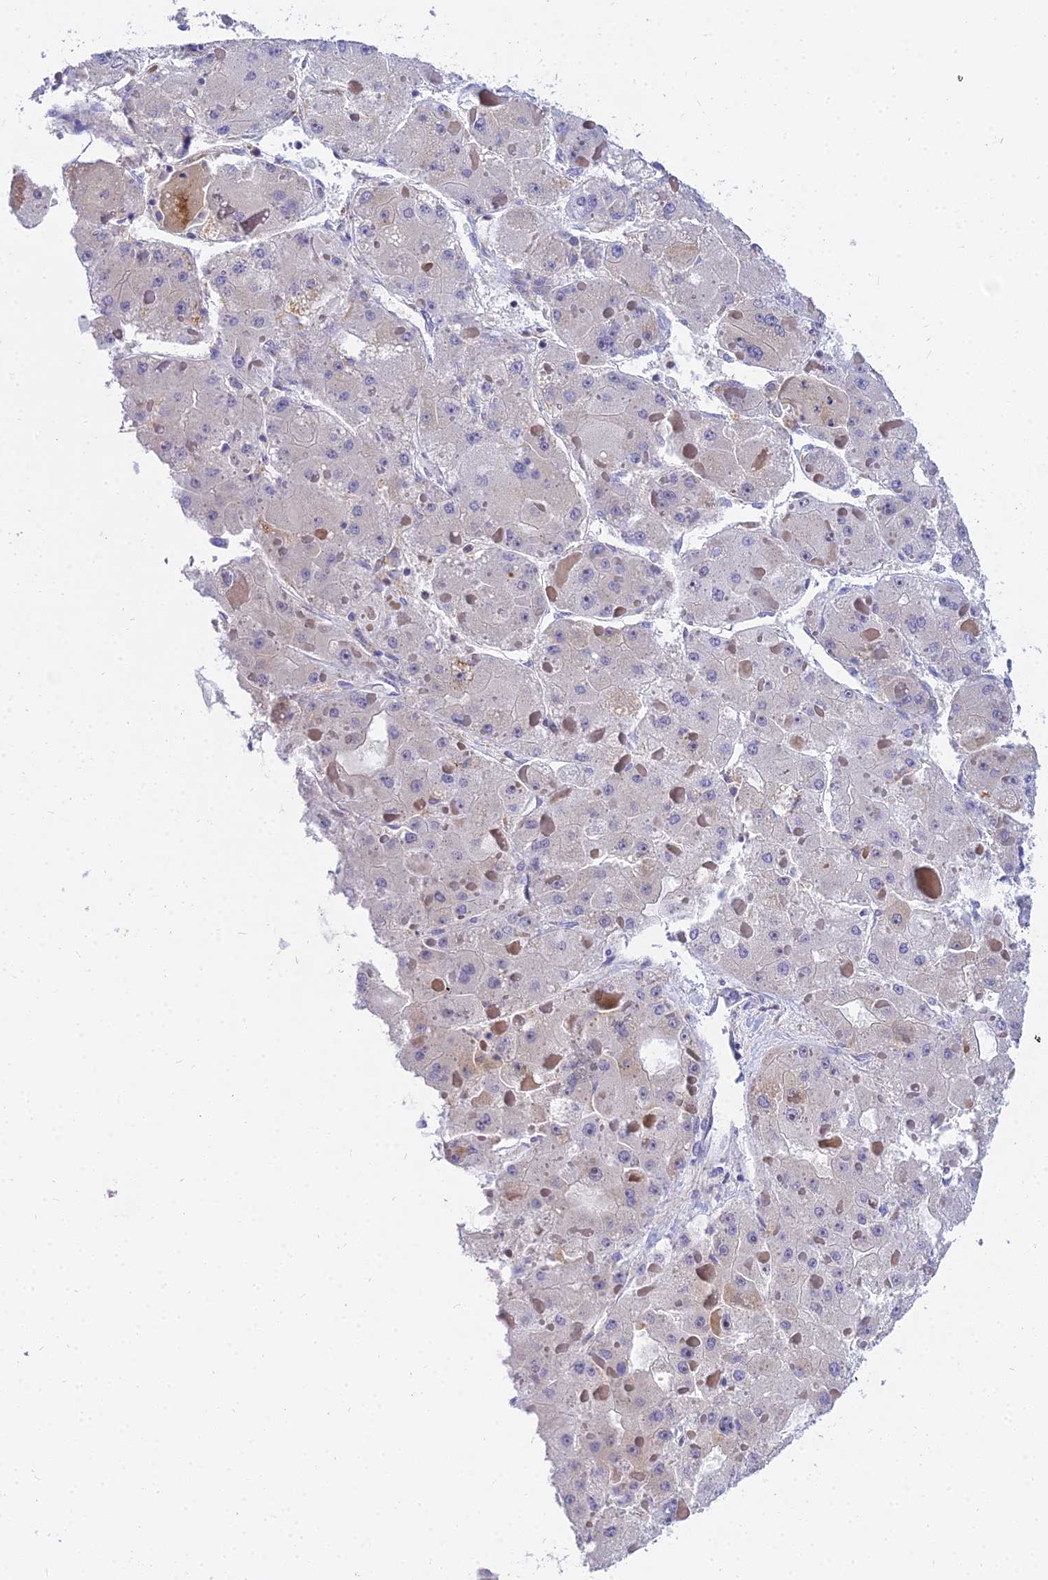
{"staining": {"intensity": "negative", "quantity": "none", "location": "none"}, "tissue": "liver cancer", "cell_type": "Tumor cells", "image_type": "cancer", "snomed": [{"axis": "morphology", "description": "Carcinoma, Hepatocellular, NOS"}, {"axis": "topography", "description": "Liver"}], "caption": "The photomicrograph displays no significant staining in tumor cells of hepatocellular carcinoma (liver).", "gene": "ARL8B", "patient": {"sex": "female", "age": 73}}